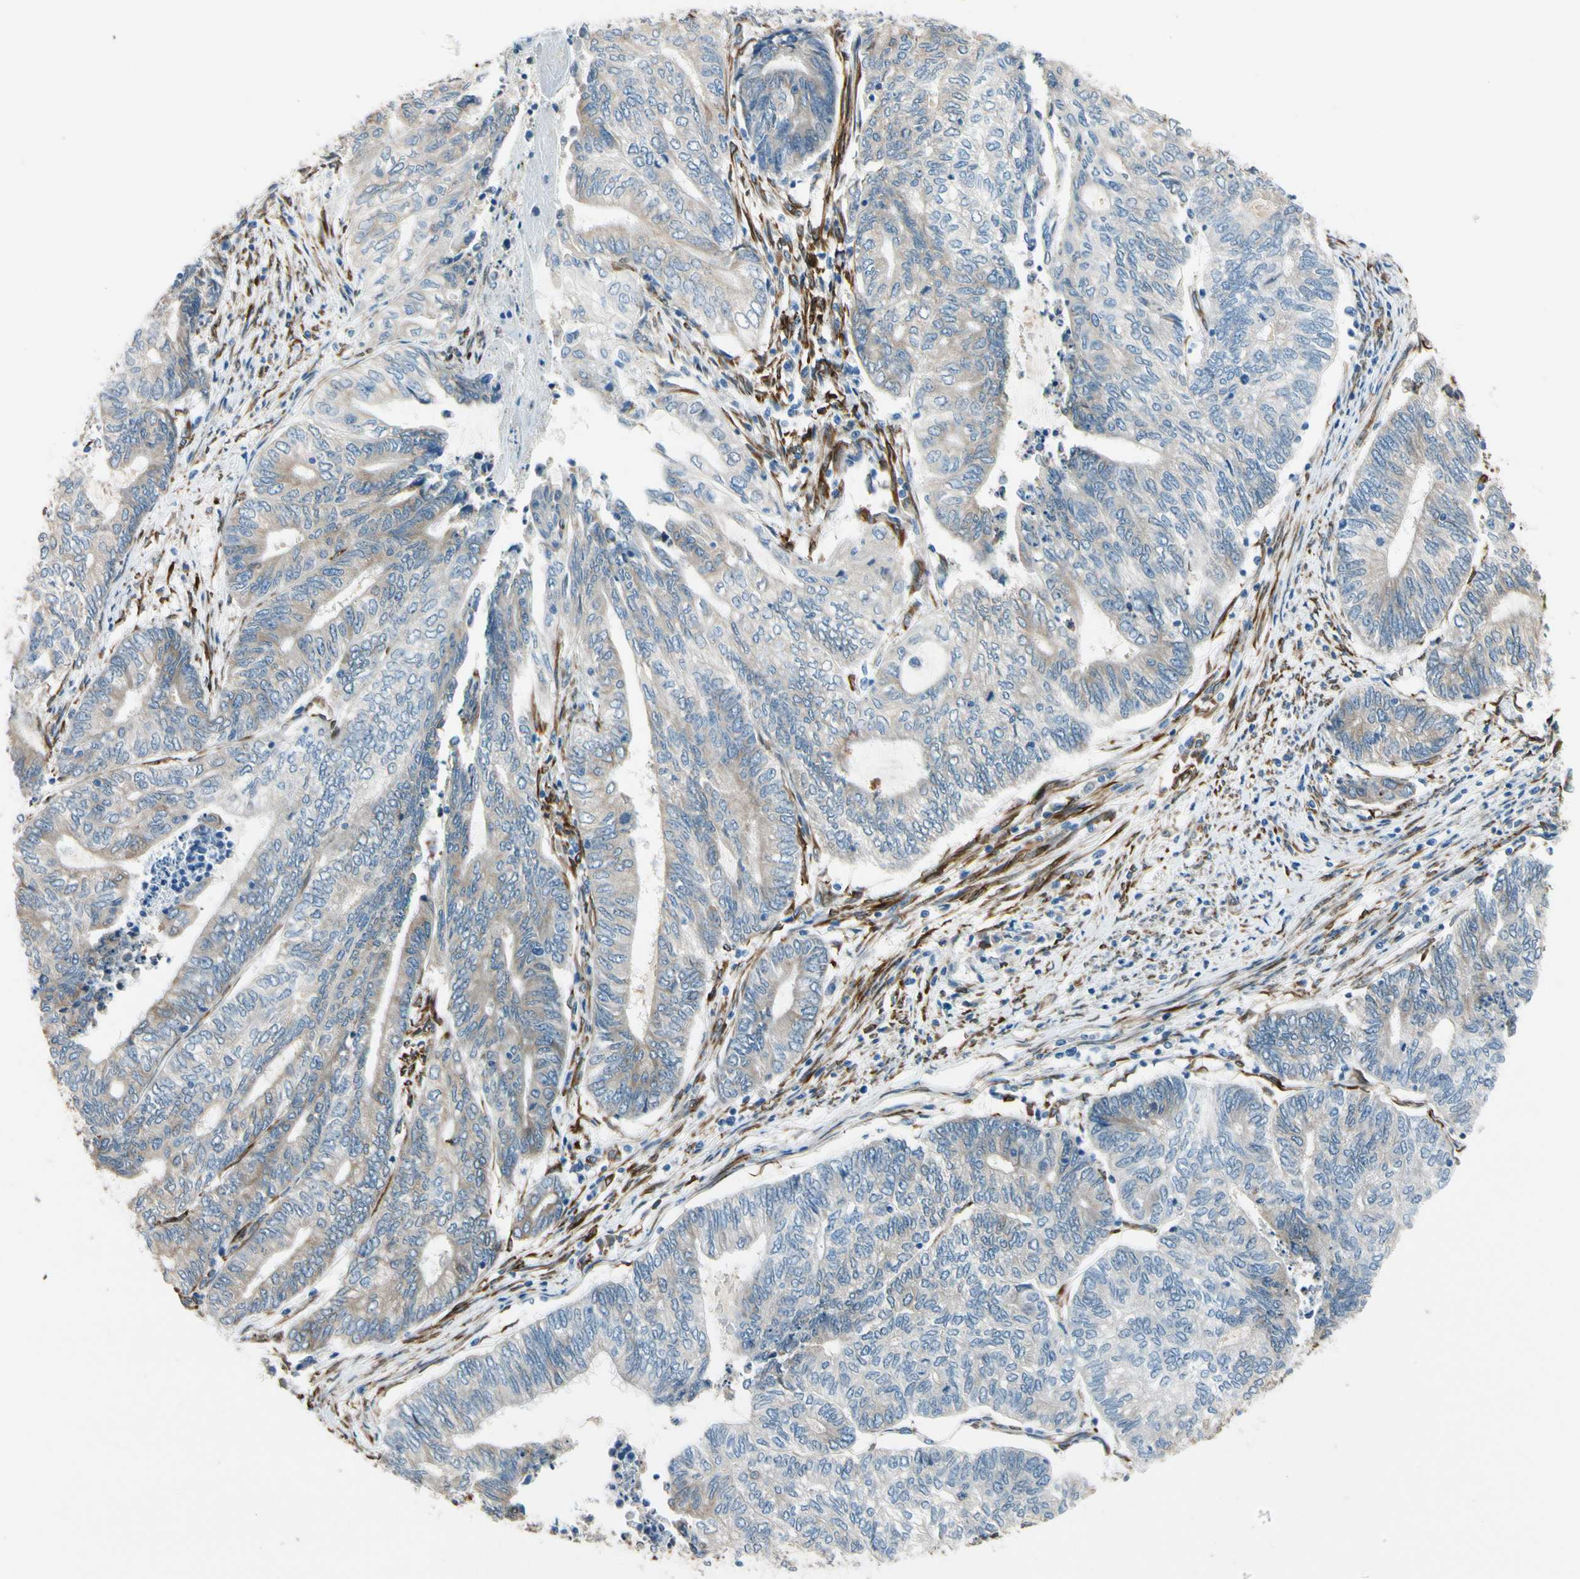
{"staining": {"intensity": "weak", "quantity": ">75%", "location": "cytoplasmic/membranous"}, "tissue": "endometrial cancer", "cell_type": "Tumor cells", "image_type": "cancer", "snomed": [{"axis": "morphology", "description": "Adenocarcinoma, NOS"}, {"axis": "topography", "description": "Uterus"}, {"axis": "topography", "description": "Endometrium"}], "caption": "Immunohistochemical staining of human adenocarcinoma (endometrial) reveals low levels of weak cytoplasmic/membranous protein staining in approximately >75% of tumor cells.", "gene": "FKBP7", "patient": {"sex": "female", "age": 70}}